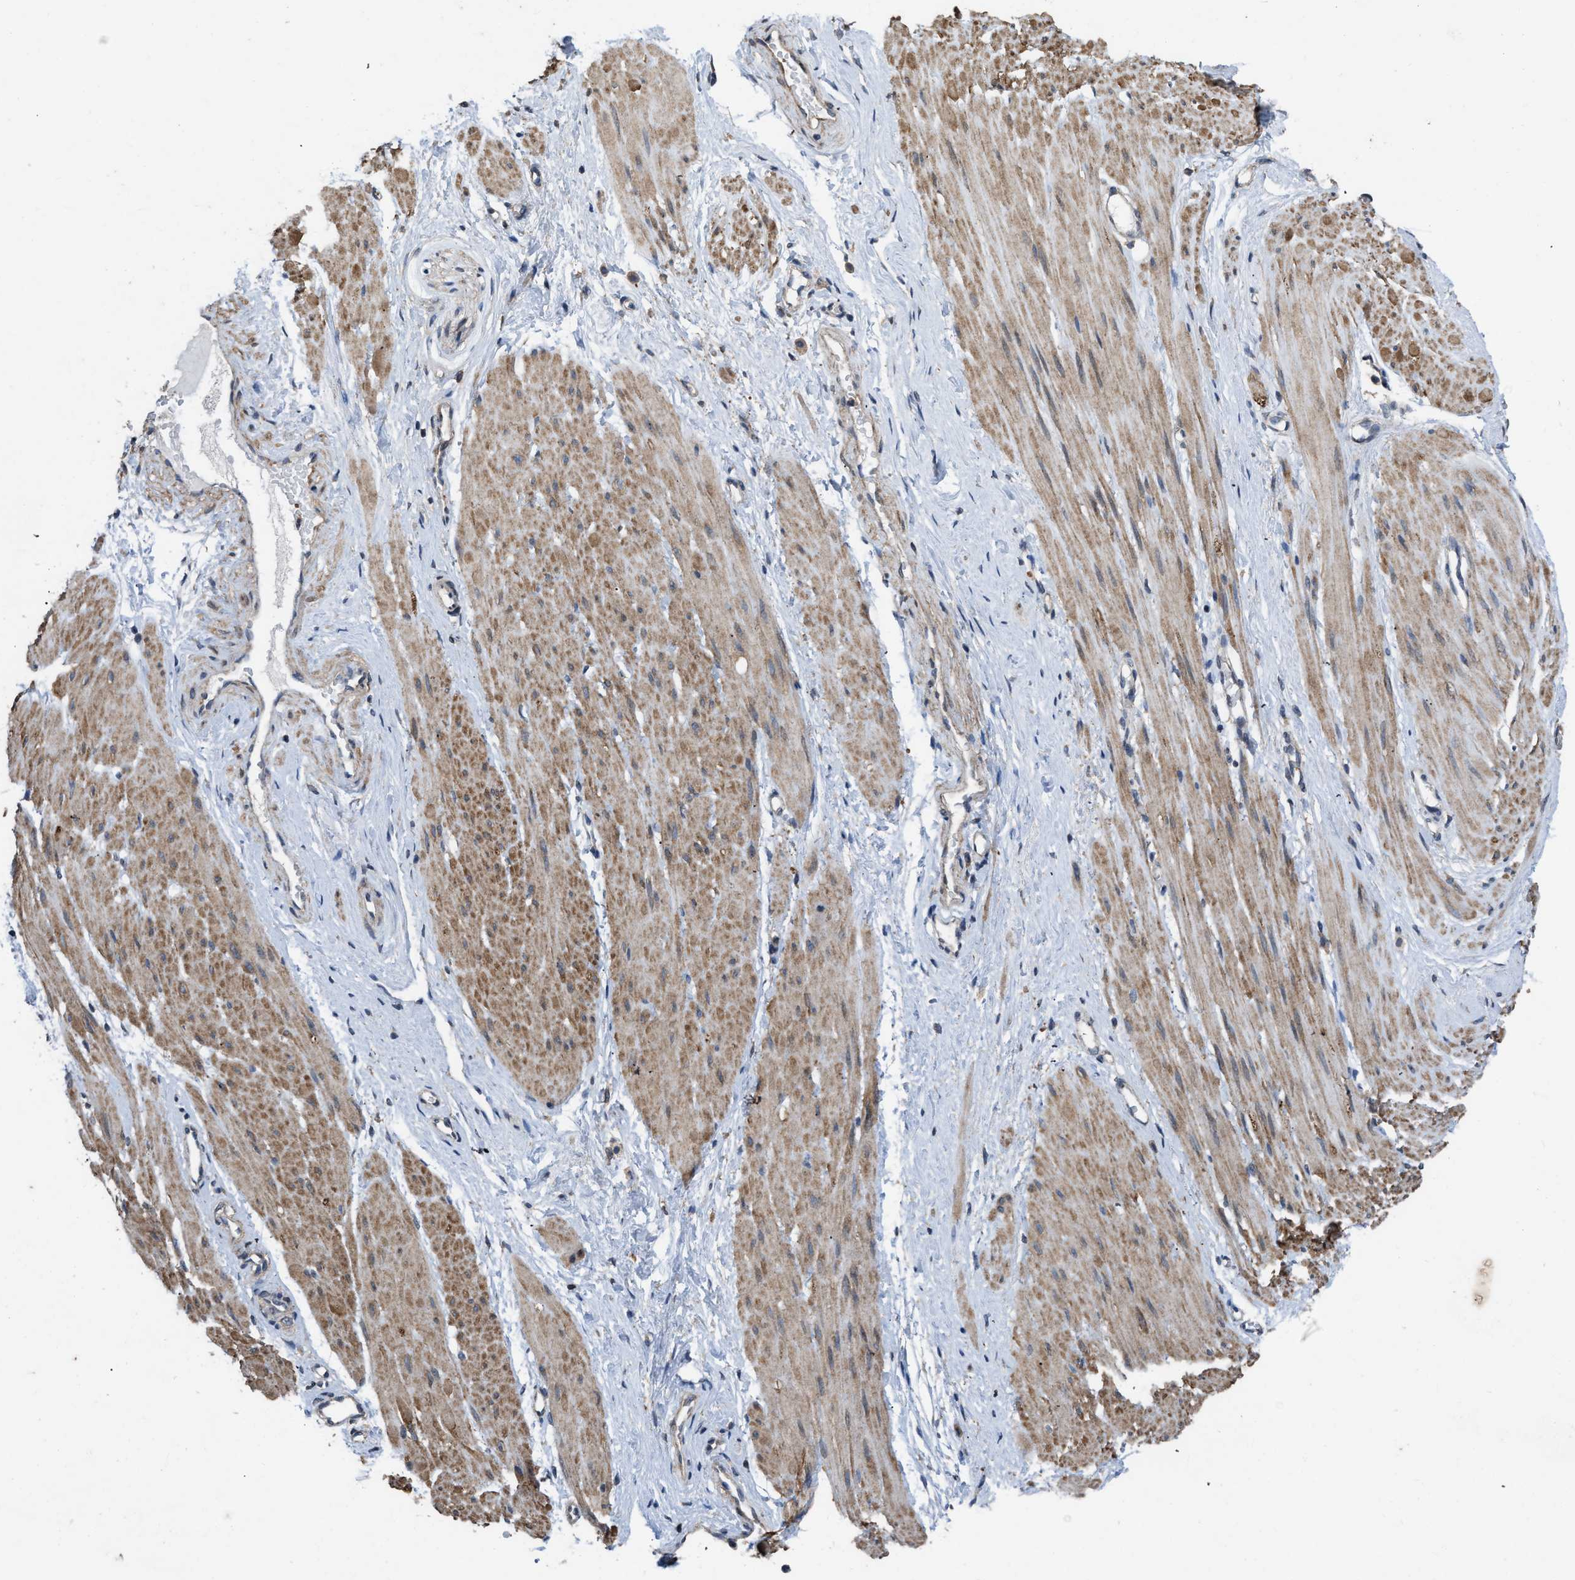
{"staining": {"intensity": "negative", "quantity": "none", "location": "none"}, "tissue": "adipose tissue", "cell_type": "Adipocytes", "image_type": "normal", "snomed": [{"axis": "morphology", "description": "Normal tissue, NOS"}, {"axis": "topography", "description": "Soft tissue"}, {"axis": "topography", "description": "Vascular tissue"}], "caption": "High power microscopy photomicrograph of an IHC photomicrograph of unremarkable adipose tissue, revealing no significant expression in adipocytes.", "gene": "ARL6", "patient": {"sex": "female", "age": 35}}